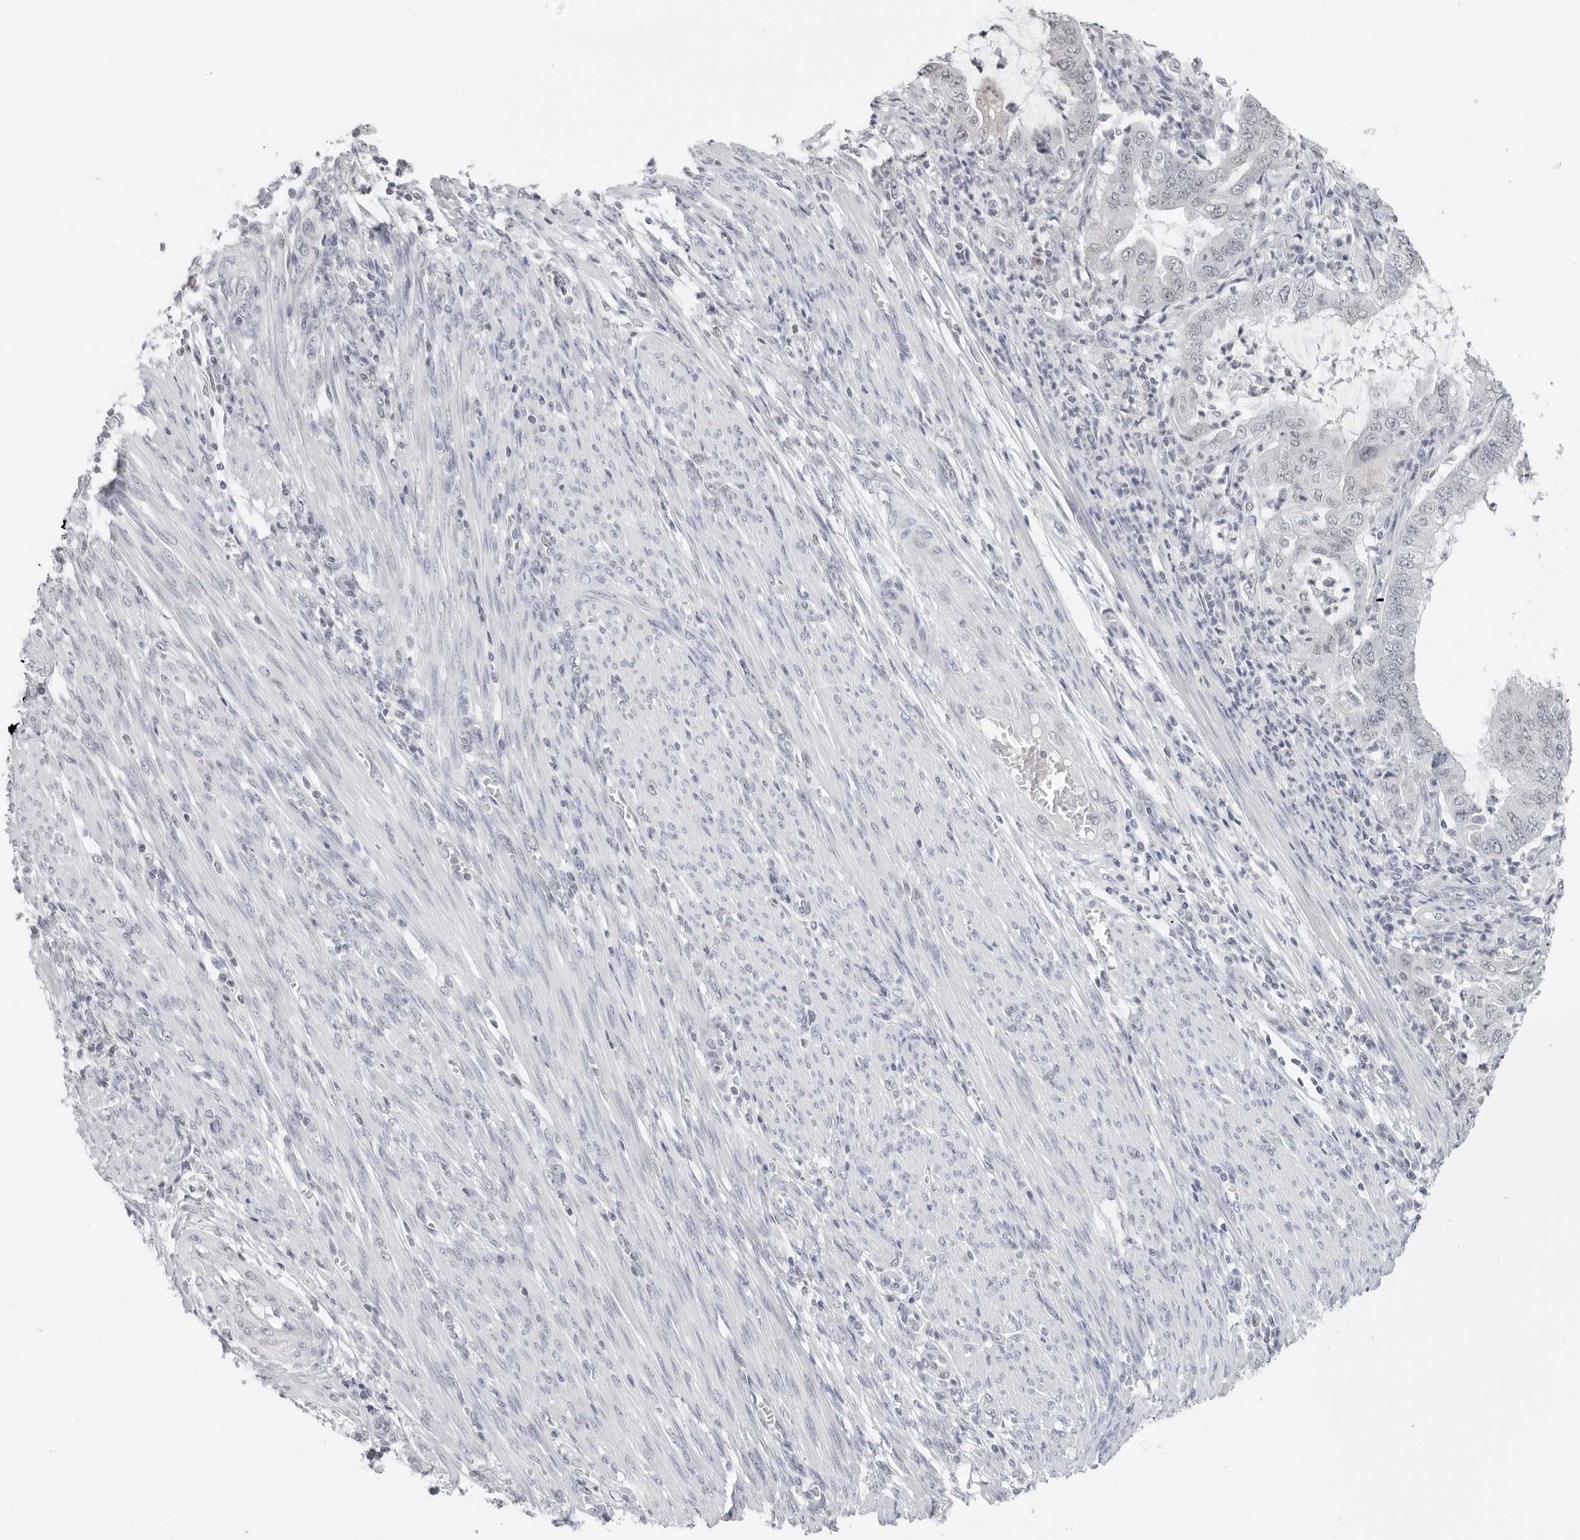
{"staining": {"intensity": "negative", "quantity": "none", "location": "none"}, "tissue": "endometrial cancer", "cell_type": "Tumor cells", "image_type": "cancer", "snomed": [{"axis": "morphology", "description": "Adenocarcinoma, NOS"}, {"axis": "topography", "description": "Endometrium"}], "caption": "IHC histopathology image of neoplastic tissue: human adenocarcinoma (endometrial) stained with DAB (3,3'-diaminobenzidine) exhibits no significant protein expression in tumor cells.", "gene": "FLG2", "patient": {"sex": "female", "age": 51}}